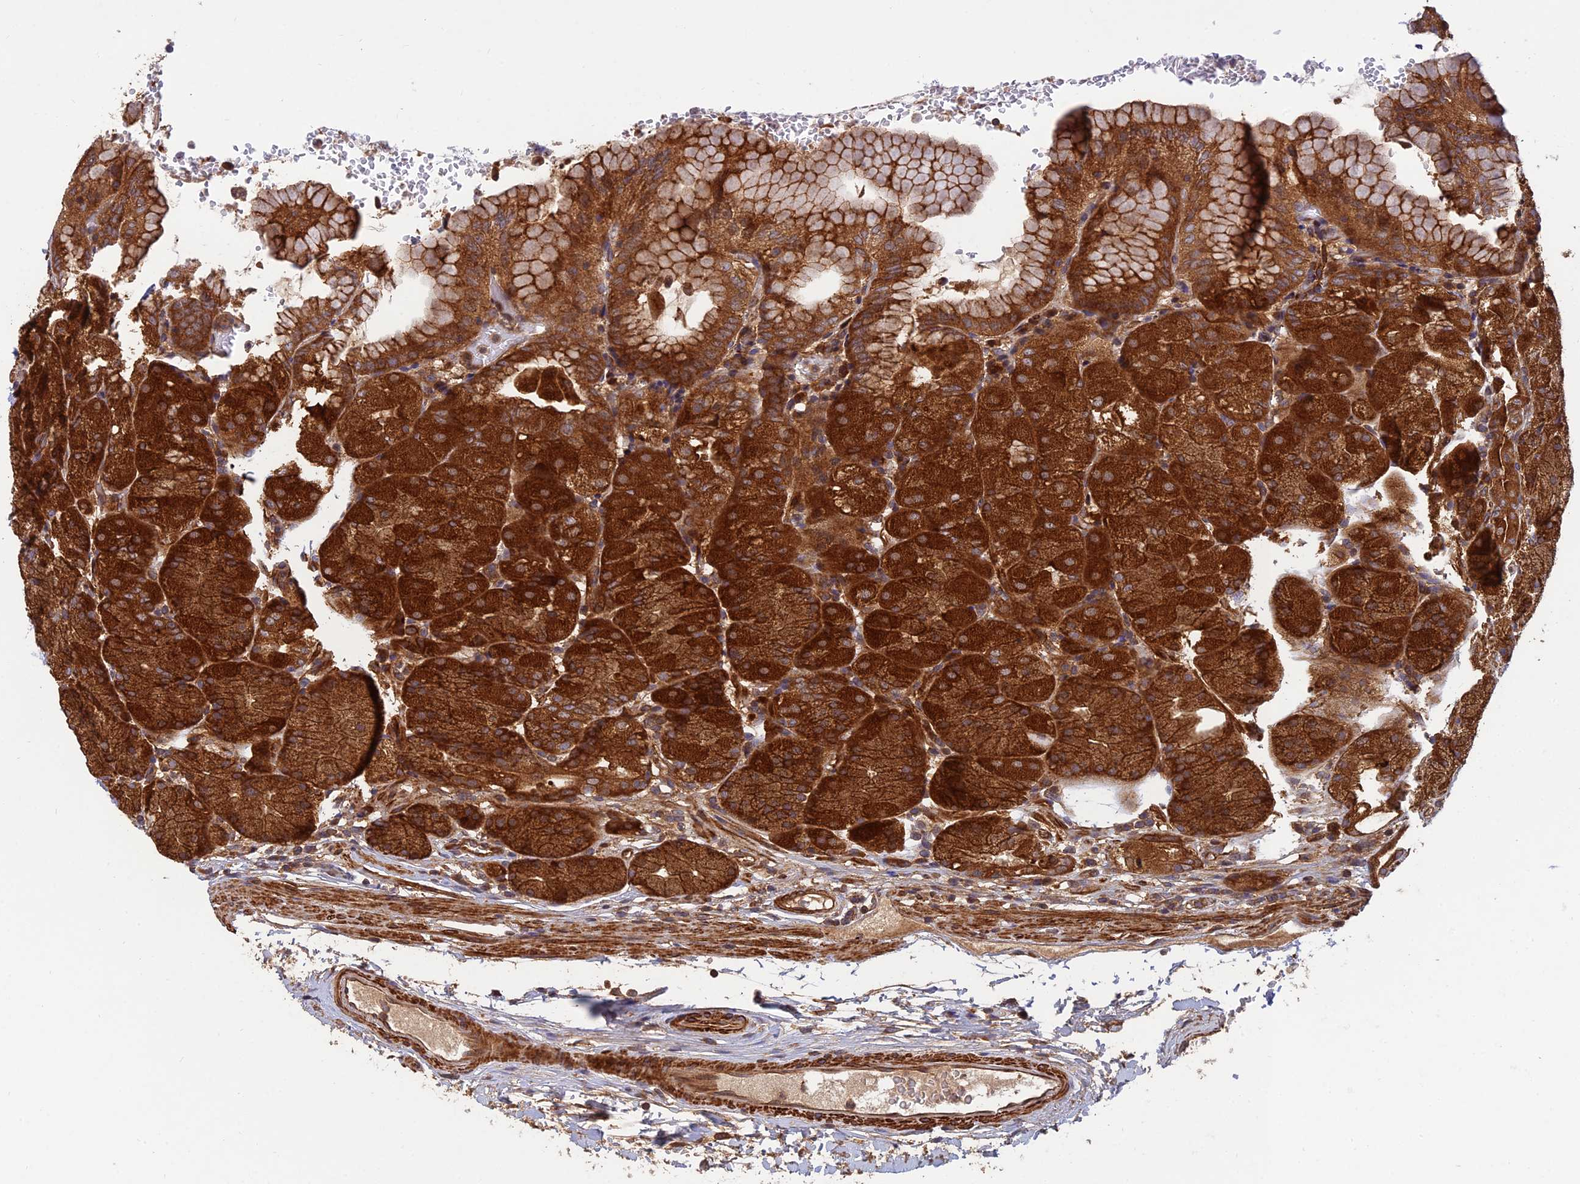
{"staining": {"intensity": "strong", "quantity": ">75%", "location": "cytoplasmic/membranous"}, "tissue": "stomach", "cell_type": "Glandular cells", "image_type": "normal", "snomed": [{"axis": "morphology", "description": "Normal tissue, NOS"}, {"axis": "topography", "description": "Stomach, upper"}, {"axis": "topography", "description": "Stomach, lower"}], "caption": "Strong cytoplasmic/membranous expression is identified in approximately >75% of glandular cells in benign stomach.", "gene": "RELCH", "patient": {"sex": "male", "age": 62}}